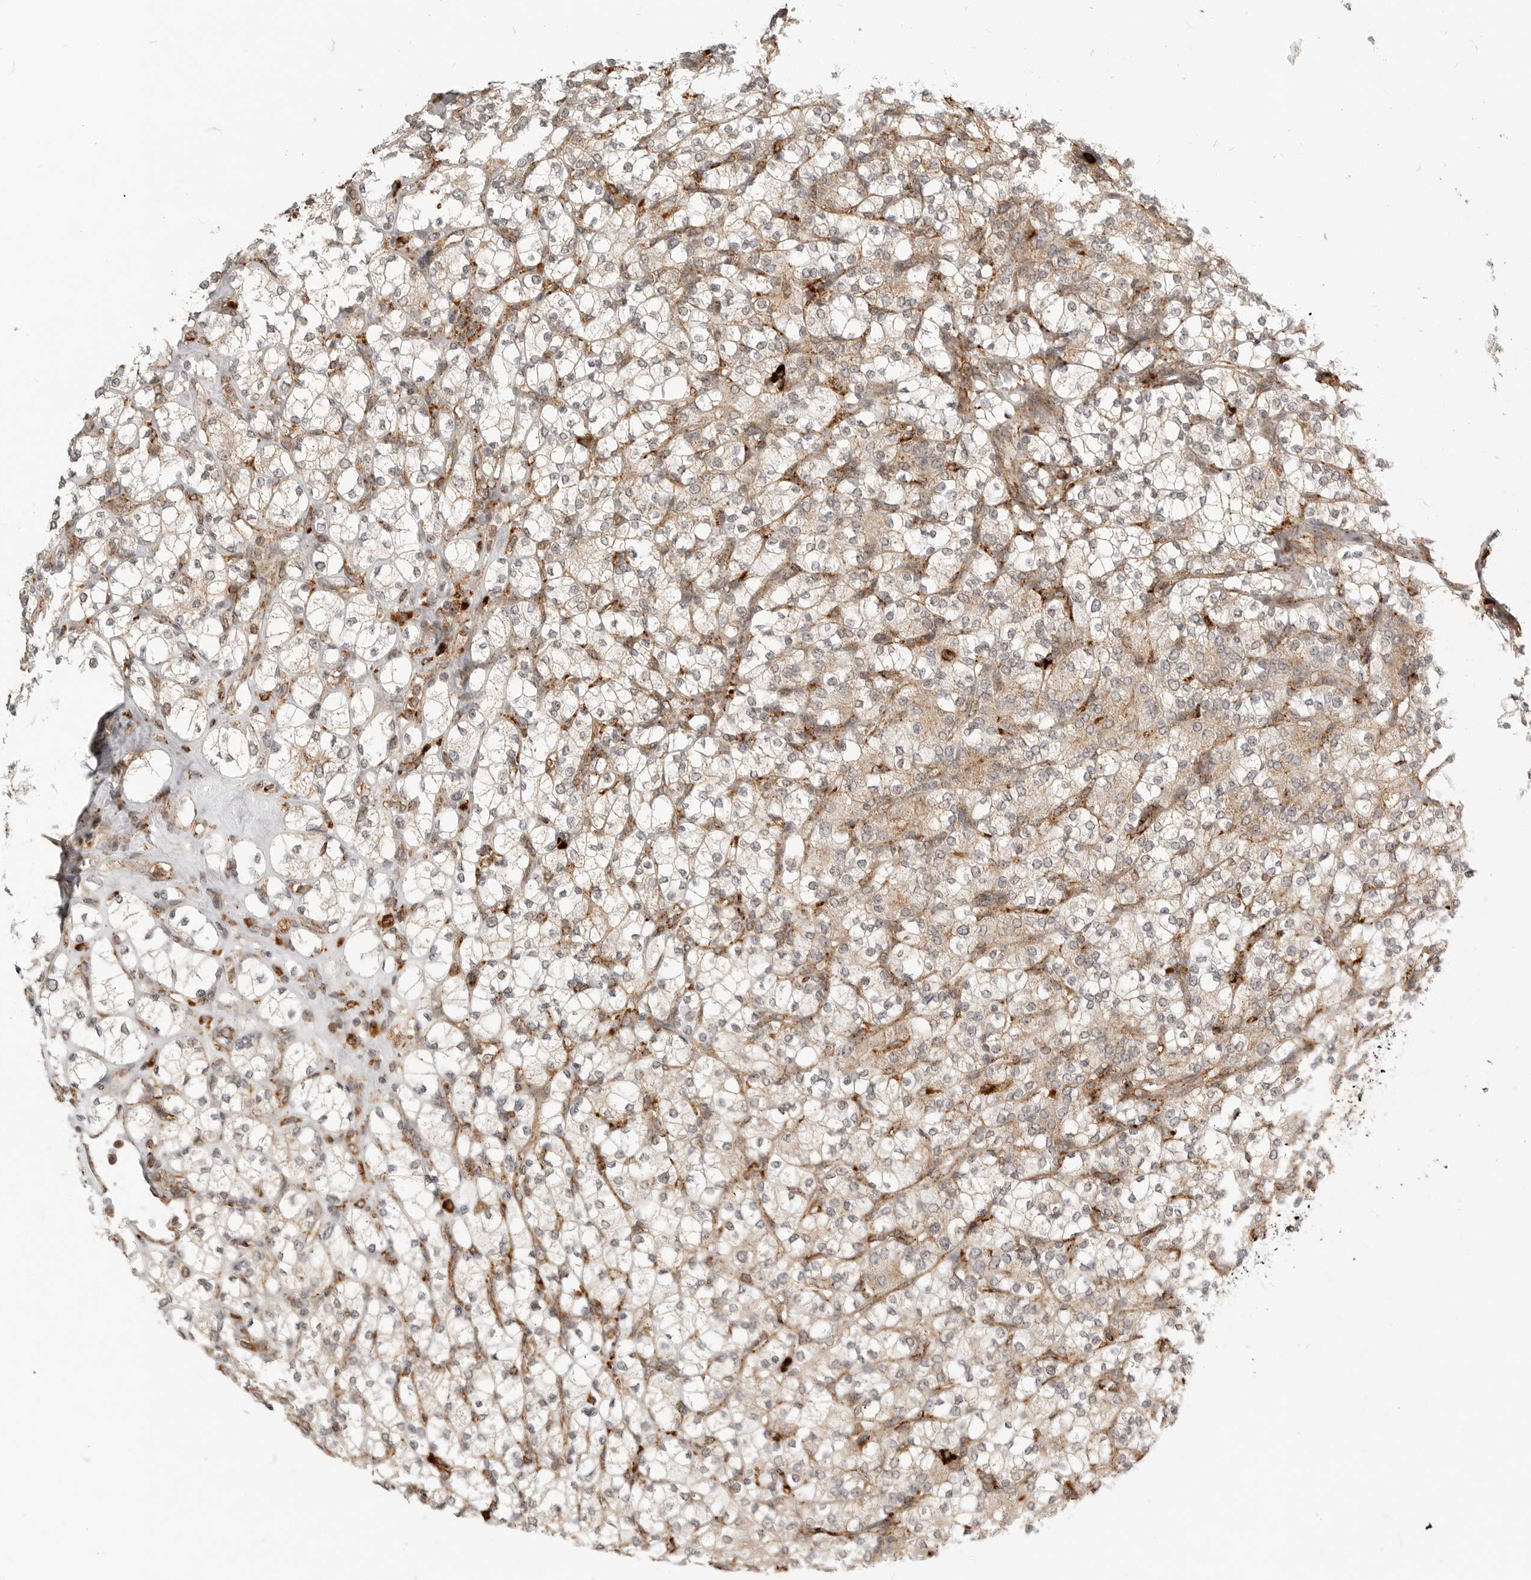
{"staining": {"intensity": "weak", "quantity": ">75%", "location": "cytoplasmic/membranous"}, "tissue": "renal cancer", "cell_type": "Tumor cells", "image_type": "cancer", "snomed": [{"axis": "morphology", "description": "Adenocarcinoma, NOS"}, {"axis": "topography", "description": "Kidney"}], "caption": "Protein expression analysis of renal cancer (adenocarcinoma) shows weak cytoplasmic/membranous staining in about >75% of tumor cells. The staining was performed using DAB, with brown indicating positive protein expression. Nuclei are stained blue with hematoxylin.", "gene": "IDUA", "patient": {"sex": "male", "age": 77}}